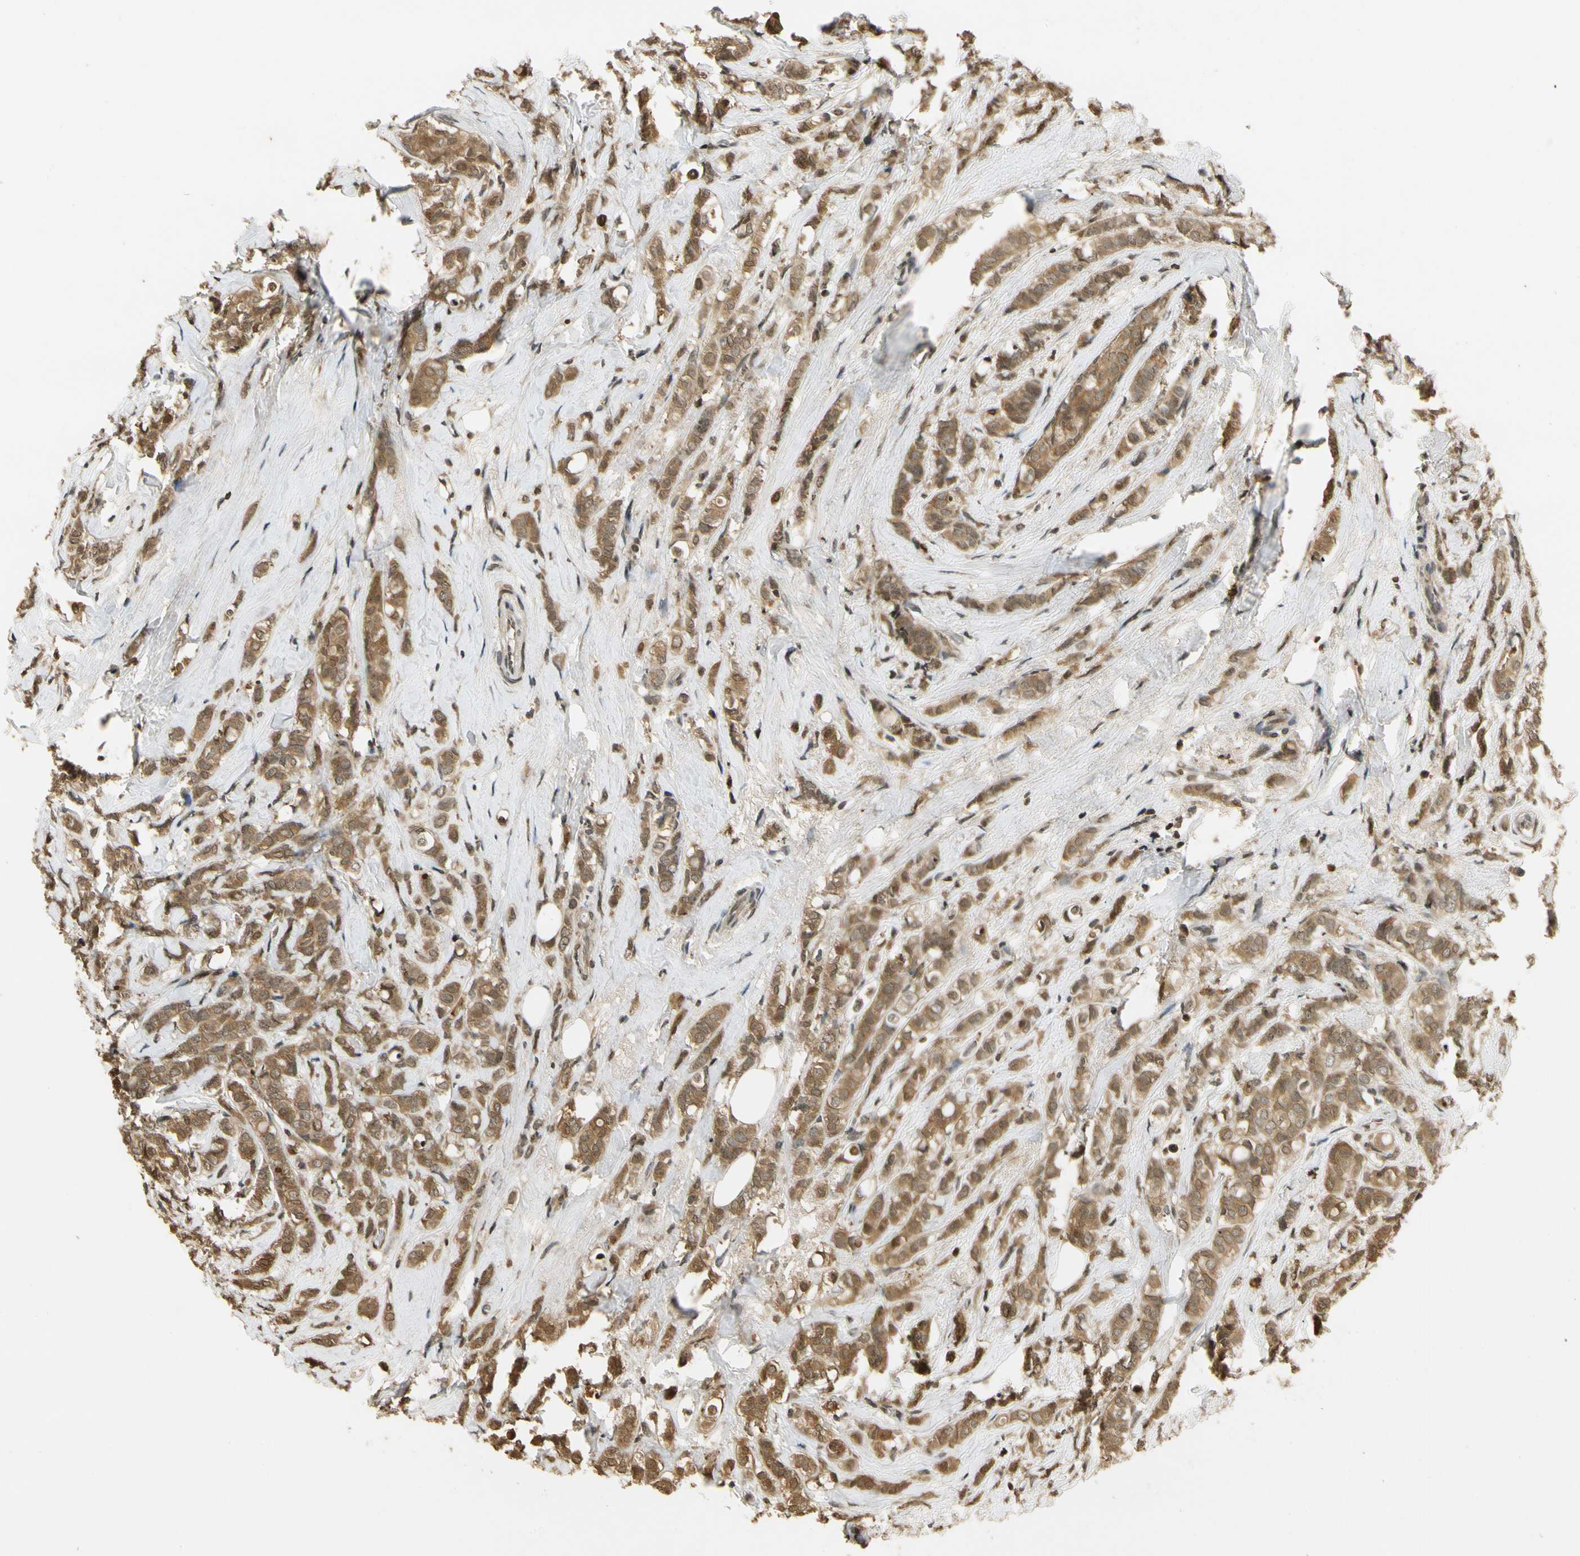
{"staining": {"intensity": "moderate", "quantity": ">75%", "location": "cytoplasmic/membranous"}, "tissue": "breast cancer", "cell_type": "Tumor cells", "image_type": "cancer", "snomed": [{"axis": "morphology", "description": "Lobular carcinoma"}, {"axis": "topography", "description": "Breast"}], "caption": "Lobular carcinoma (breast) tissue exhibits moderate cytoplasmic/membranous expression in approximately >75% of tumor cells", "gene": "SOD1", "patient": {"sex": "female", "age": 60}}